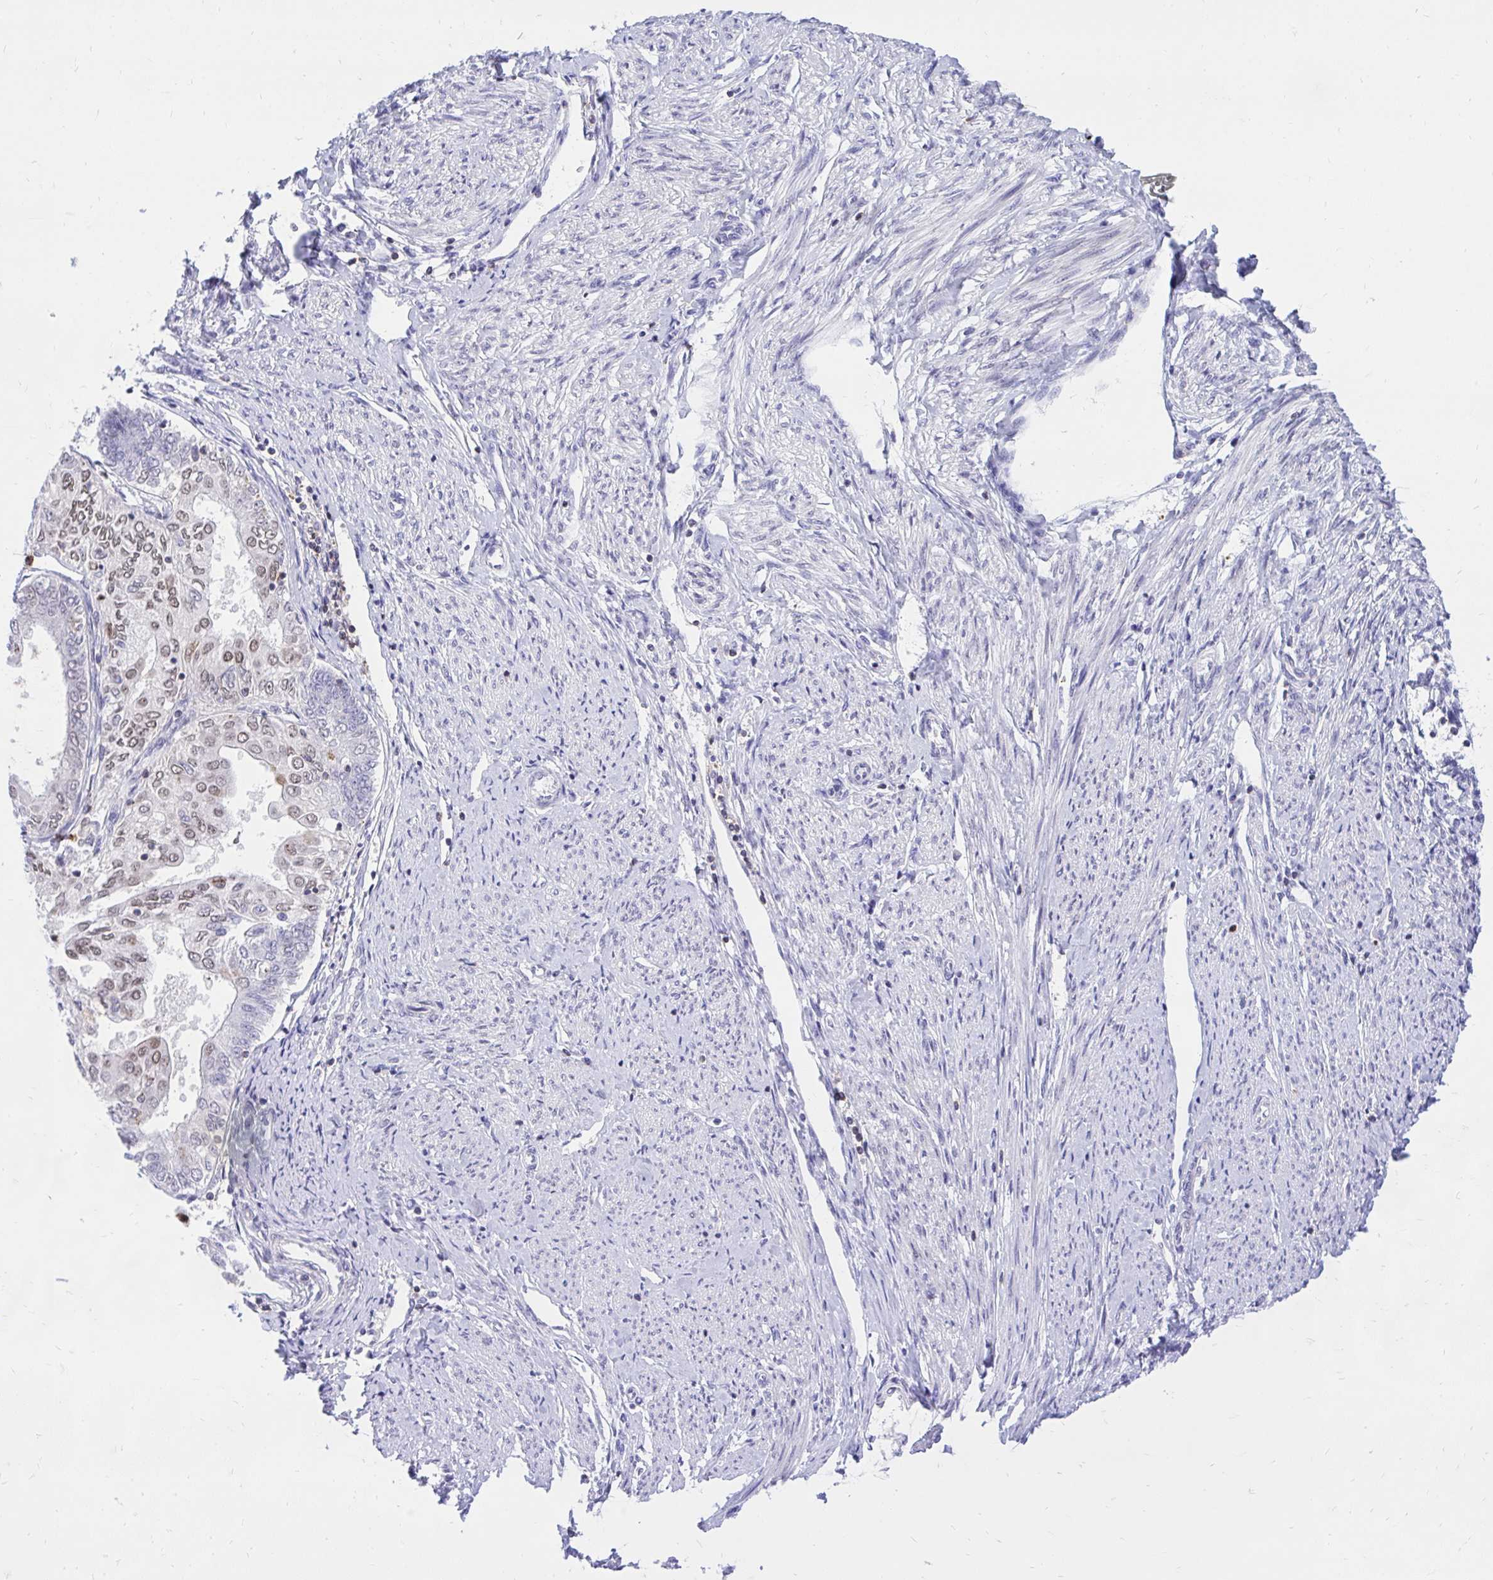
{"staining": {"intensity": "moderate", "quantity": "25%-75%", "location": "nuclear"}, "tissue": "endometrial cancer", "cell_type": "Tumor cells", "image_type": "cancer", "snomed": [{"axis": "morphology", "description": "Adenocarcinoma, NOS"}, {"axis": "topography", "description": "Endometrium"}], "caption": "Protein expression by IHC shows moderate nuclear expression in about 25%-75% of tumor cells in endometrial cancer.", "gene": "CXCL8", "patient": {"sex": "female", "age": 68}}